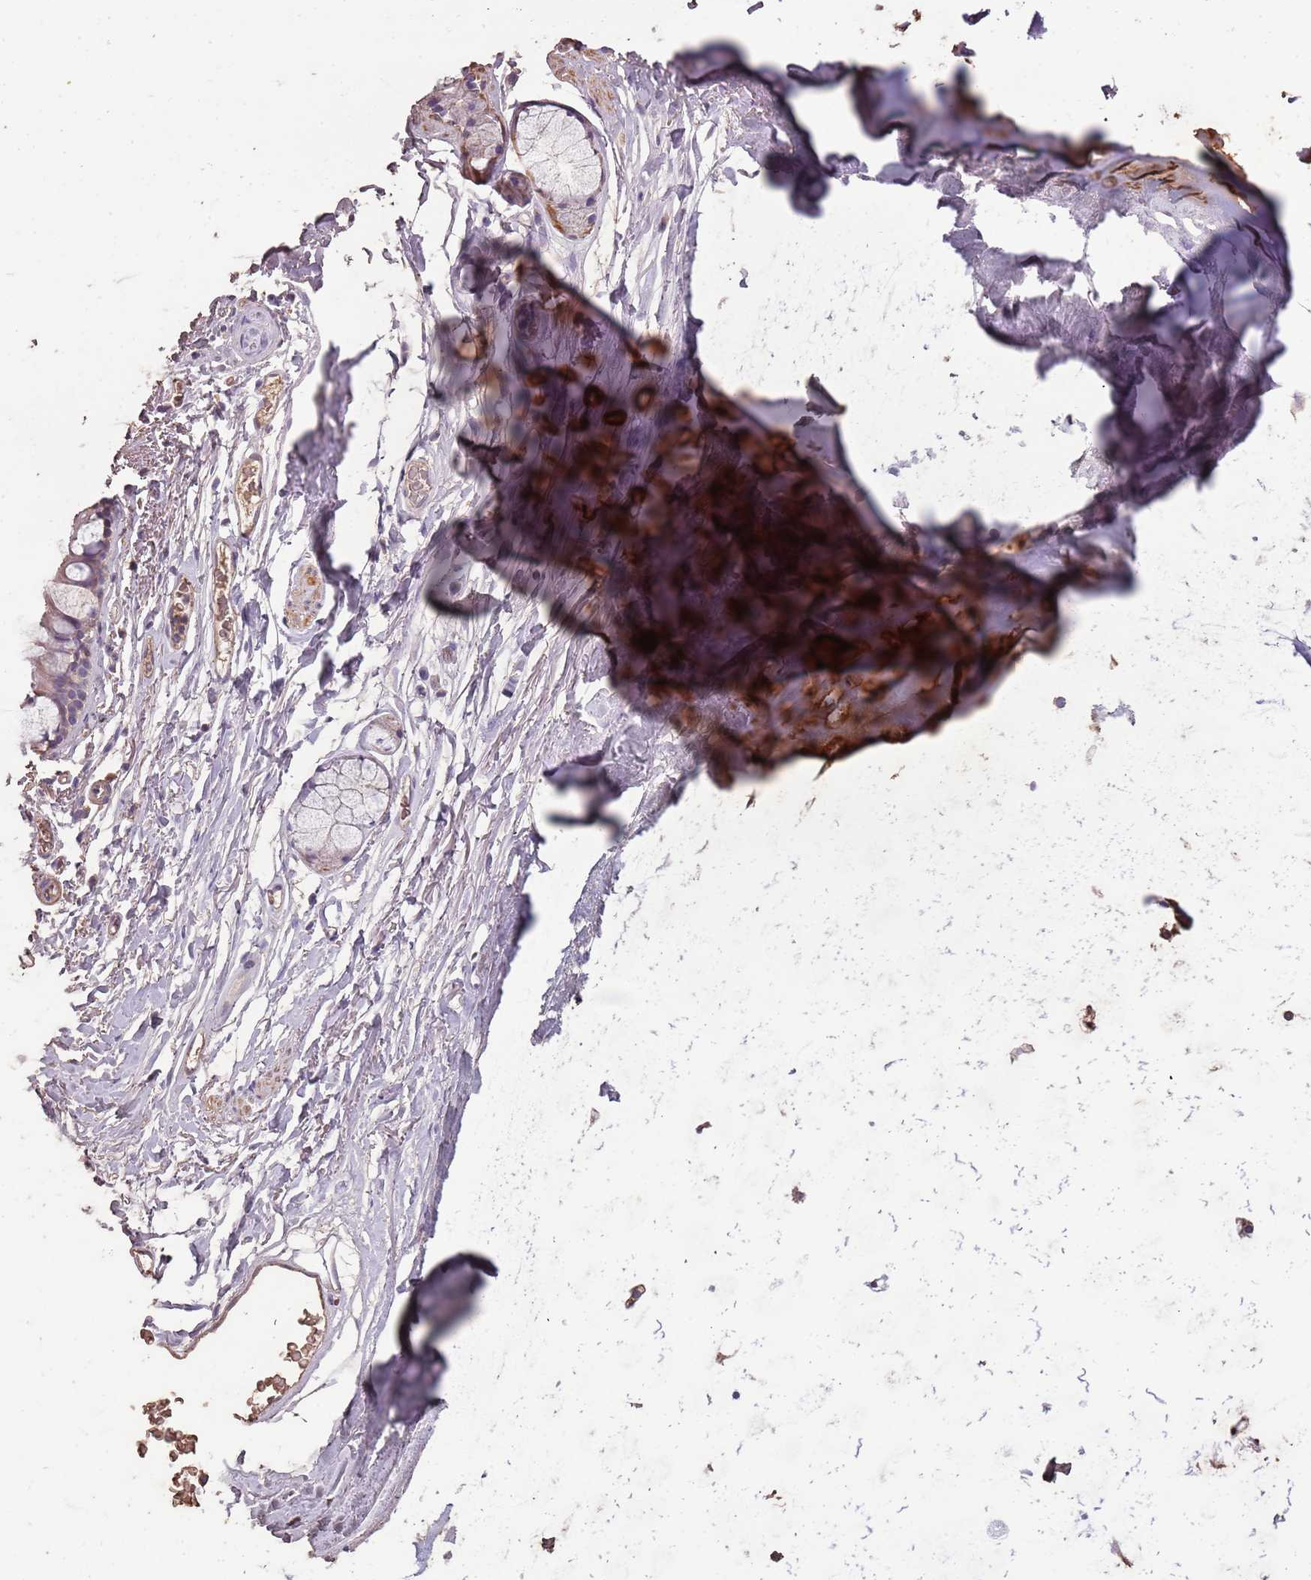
{"staining": {"intensity": "weak", "quantity": "25%-75%", "location": "cytoplasmic/membranous"}, "tissue": "adipose tissue", "cell_type": "Adipocytes", "image_type": "normal", "snomed": [{"axis": "morphology", "description": "Normal tissue, NOS"}, {"axis": "topography", "description": "Lymph node"}, {"axis": "topography", "description": "Bronchus"}], "caption": "The photomicrograph displays staining of unremarkable adipose tissue, revealing weak cytoplasmic/membranous protein positivity (brown color) within adipocytes.", "gene": "FECH", "patient": {"sex": "male", "age": 63}}